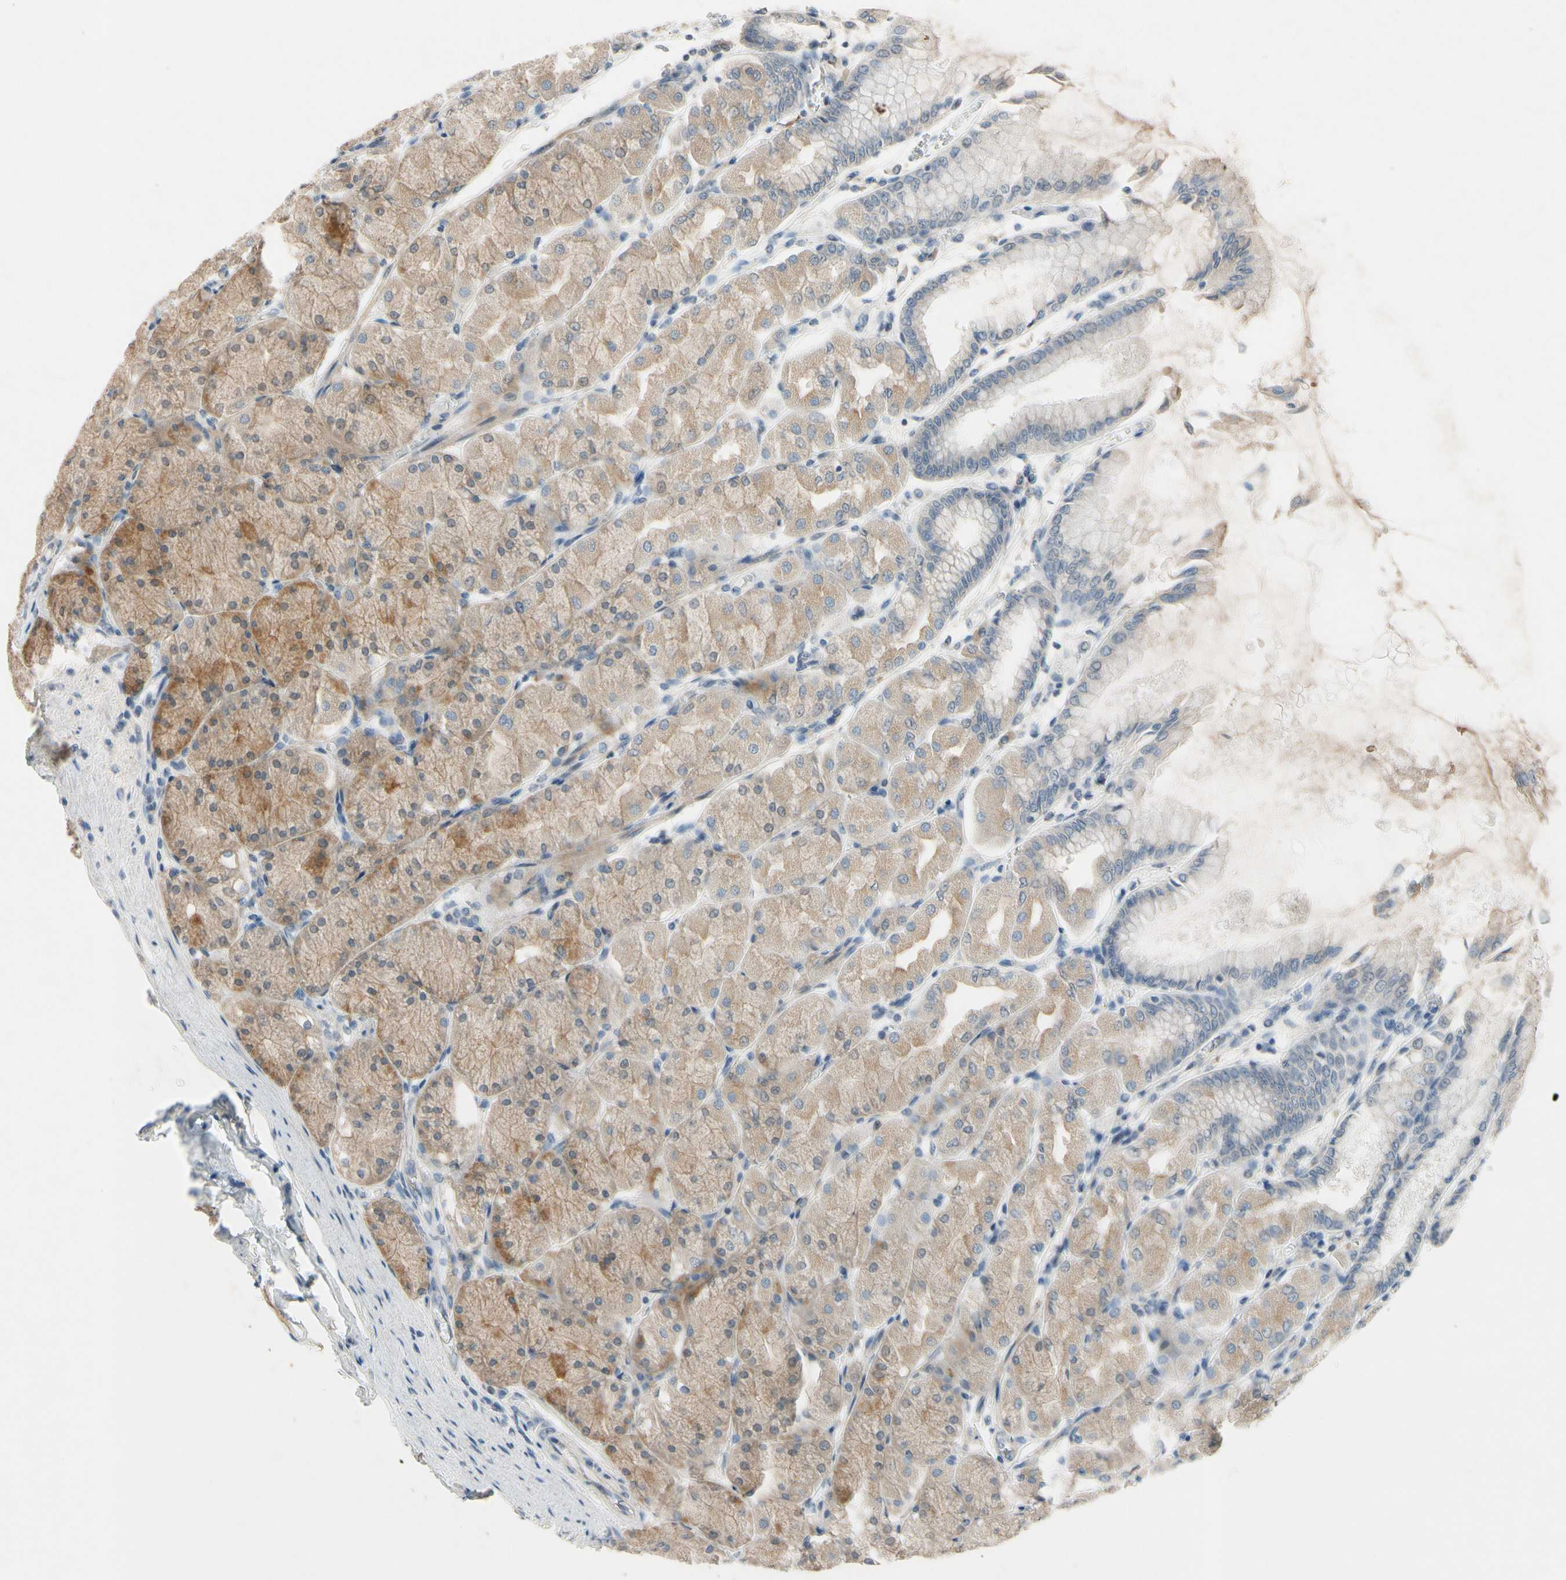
{"staining": {"intensity": "moderate", "quantity": ">75%", "location": "cytoplasmic/membranous"}, "tissue": "stomach", "cell_type": "Glandular cells", "image_type": "normal", "snomed": [{"axis": "morphology", "description": "Normal tissue, NOS"}, {"axis": "topography", "description": "Stomach, upper"}], "caption": "Immunohistochemistry (IHC) micrograph of unremarkable stomach: stomach stained using immunohistochemistry shows medium levels of moderate protein expression localized specifically in the cytoplasmic/membranous of glandular cells, appearing as a cytoplasmic/membranous brown color.", "gene": "PIP5K1B", "patient": {"sex": "female", "age": 56}}